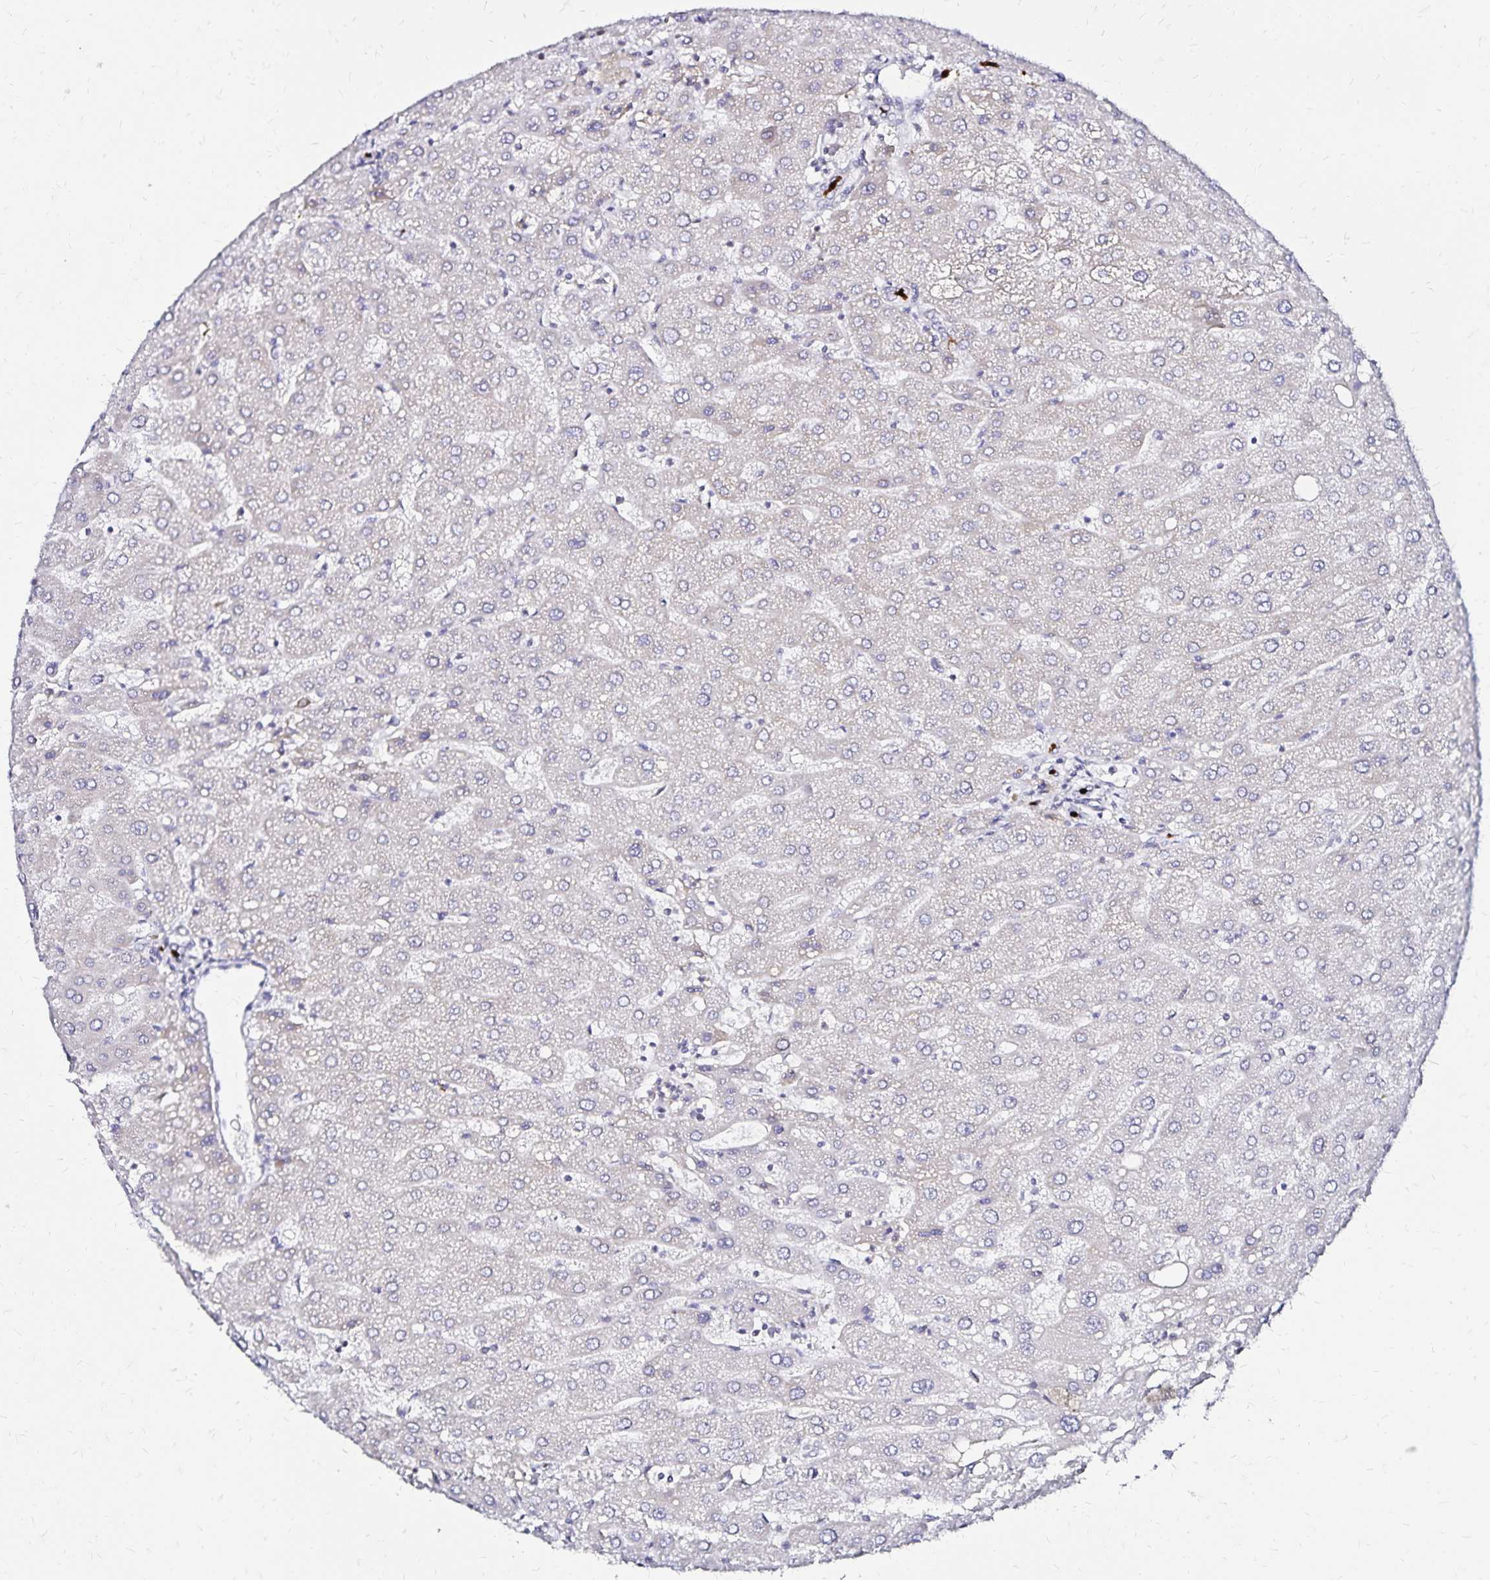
{"staining": {"intensity": "moderate", "quantity": "25%-75%", "location": "cytoplasmic/membranous"}, "tissue": "liver", "cell_type": "Cholangiocytes", "image_type": "normal", "snomed": [{"axis": "morphology", "description": "Normal tissue, NOS"}, {"axis": "topography", "description": "Liver"}], "caption": "Liver stained with DAB (3,3'-diaminobenzidine) IHC shows medium levels of moderate cytoplasmic/membranous positivity in approximately 25%-75% of cholangiocytes.", "gene": "SLC5A1", "patient": {"sex": "male", "age": 67}}